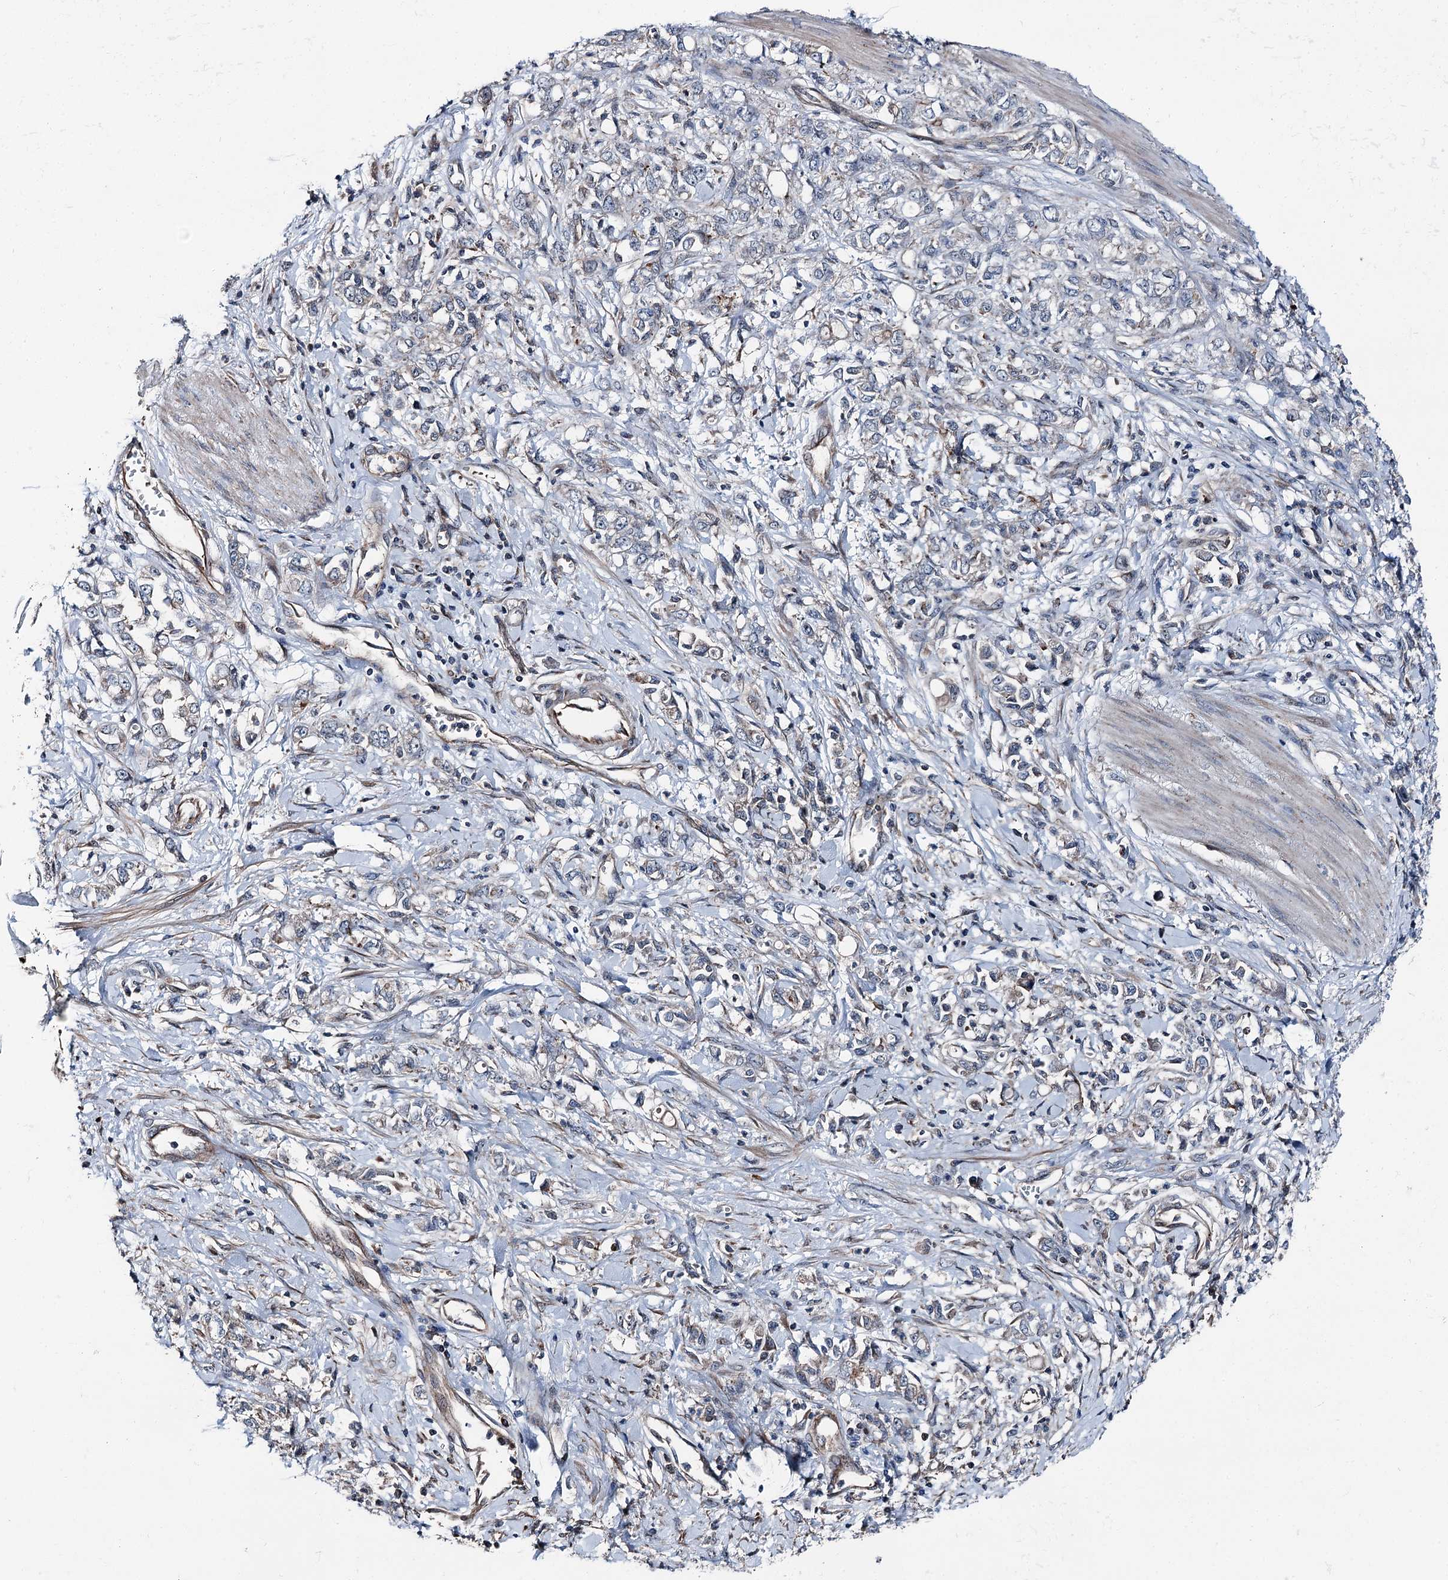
{"staining": {"intensity": "negative", "quantity": "none", "location": "none"}, "tissue": "stomach cancer", "cell_type": "Tumor cells", "image_type": "cancer", "snomed": [{"axis": "morphology", "description": "Adenocarcinoma, NOS"}, {"axis": "topography", "description": "Stomach"}], "caption": "Tumor cells show no significant protein positivity in stomach adenocarcinoma.", "gene": "POLR1D", "patient": {"sex": "female", "age": 76}}